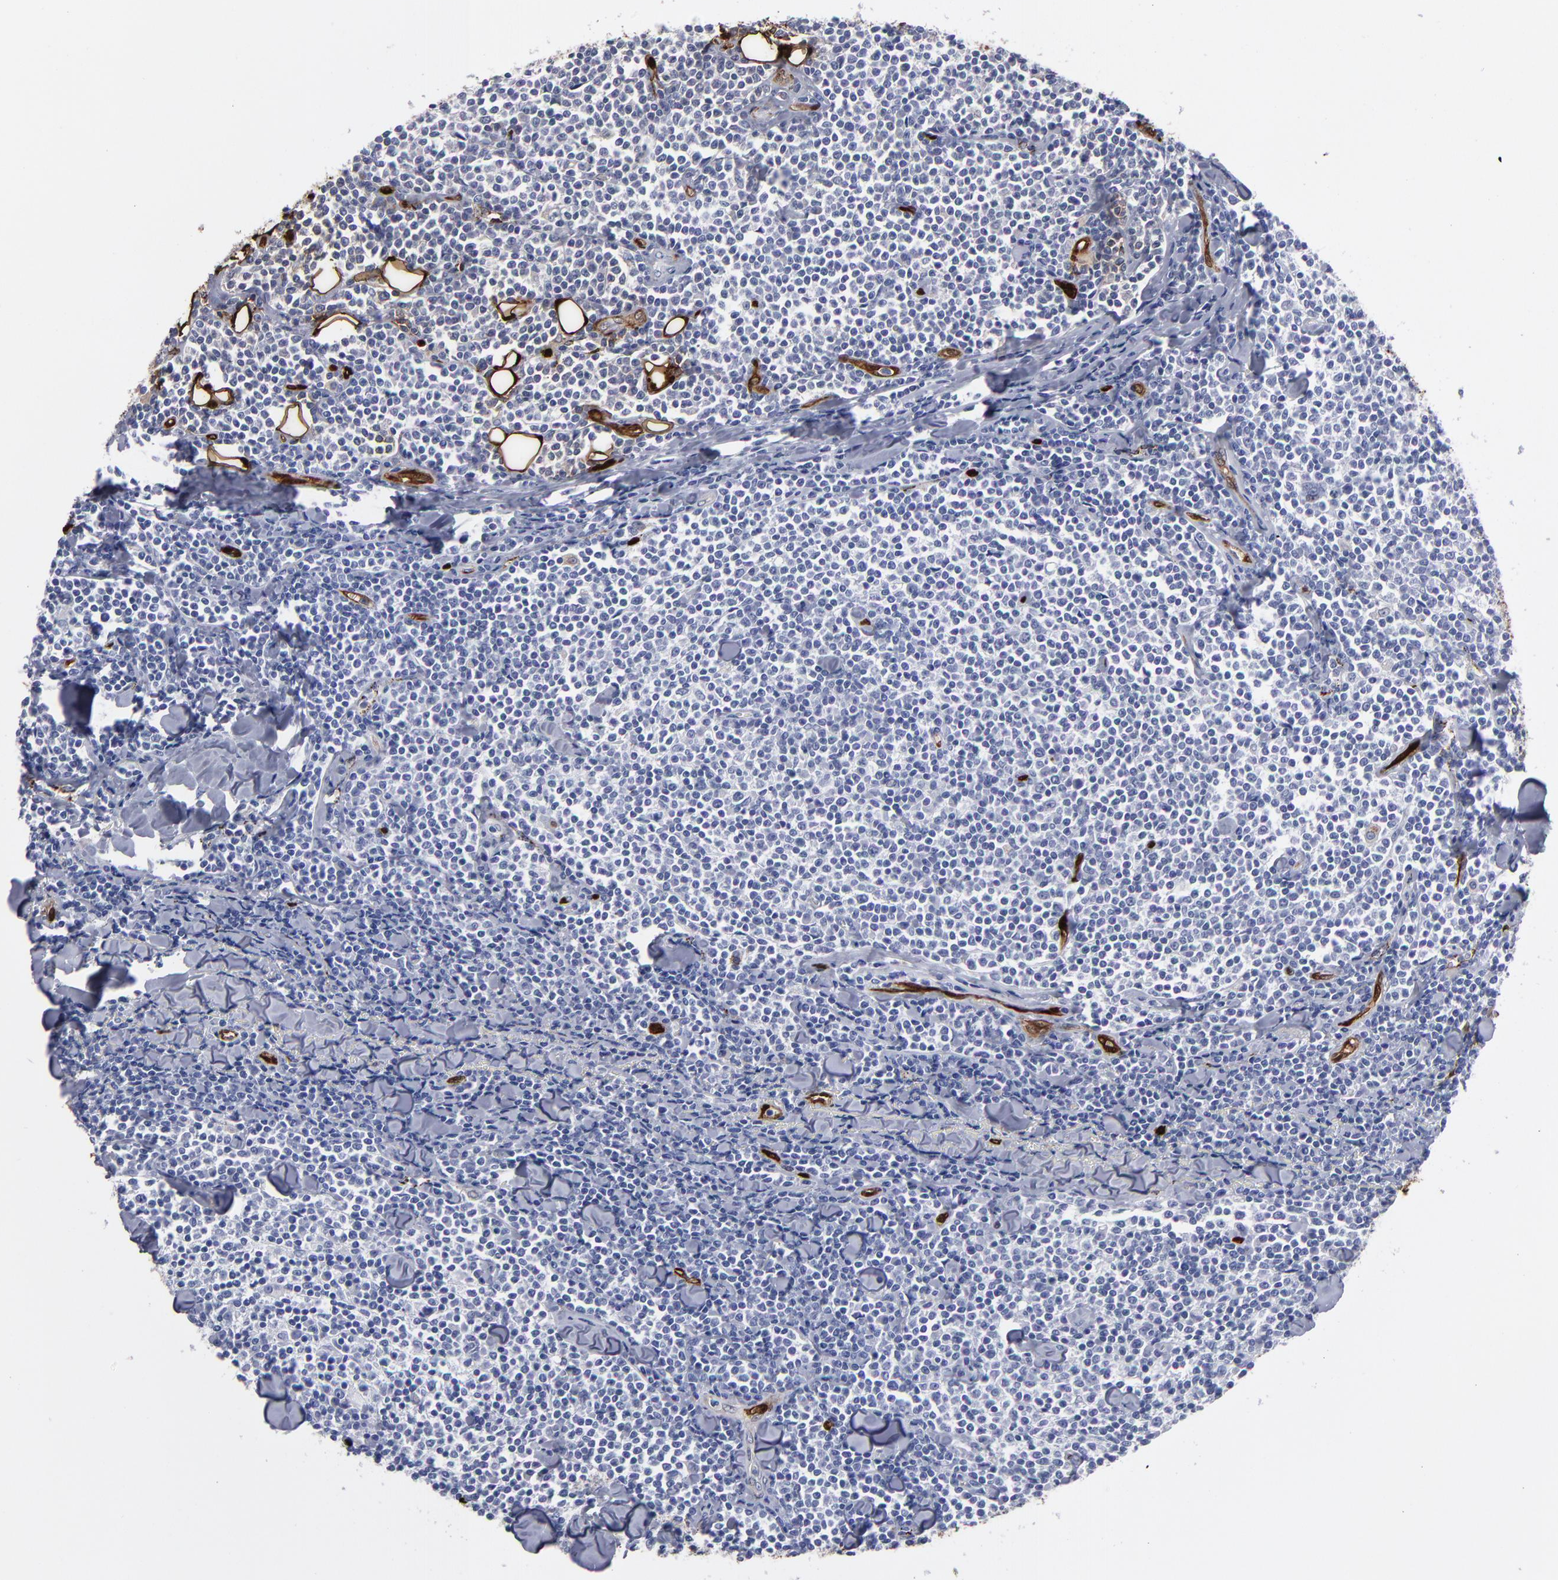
{"staining": {"intensity": "negative", "quantity": "none", "location": "none"}, "tissue": "lymphoma", "cell_type": "Tumor cells", "image_type": "cancer", "snomed": [{"axis": "morphology", "description": "Malignant lymphoma, non-Hodgkin's type, Low grade"}, {"axis": "topography", "description": "Soft tissue"}], "caption": "Low-grade malignant lymphoma, non-Hodgkin's type stained for a protein using IHC exhibits no staining tumor cells.", "gene": "FABP4", "patient": {"sex": "male", "age": 92}}